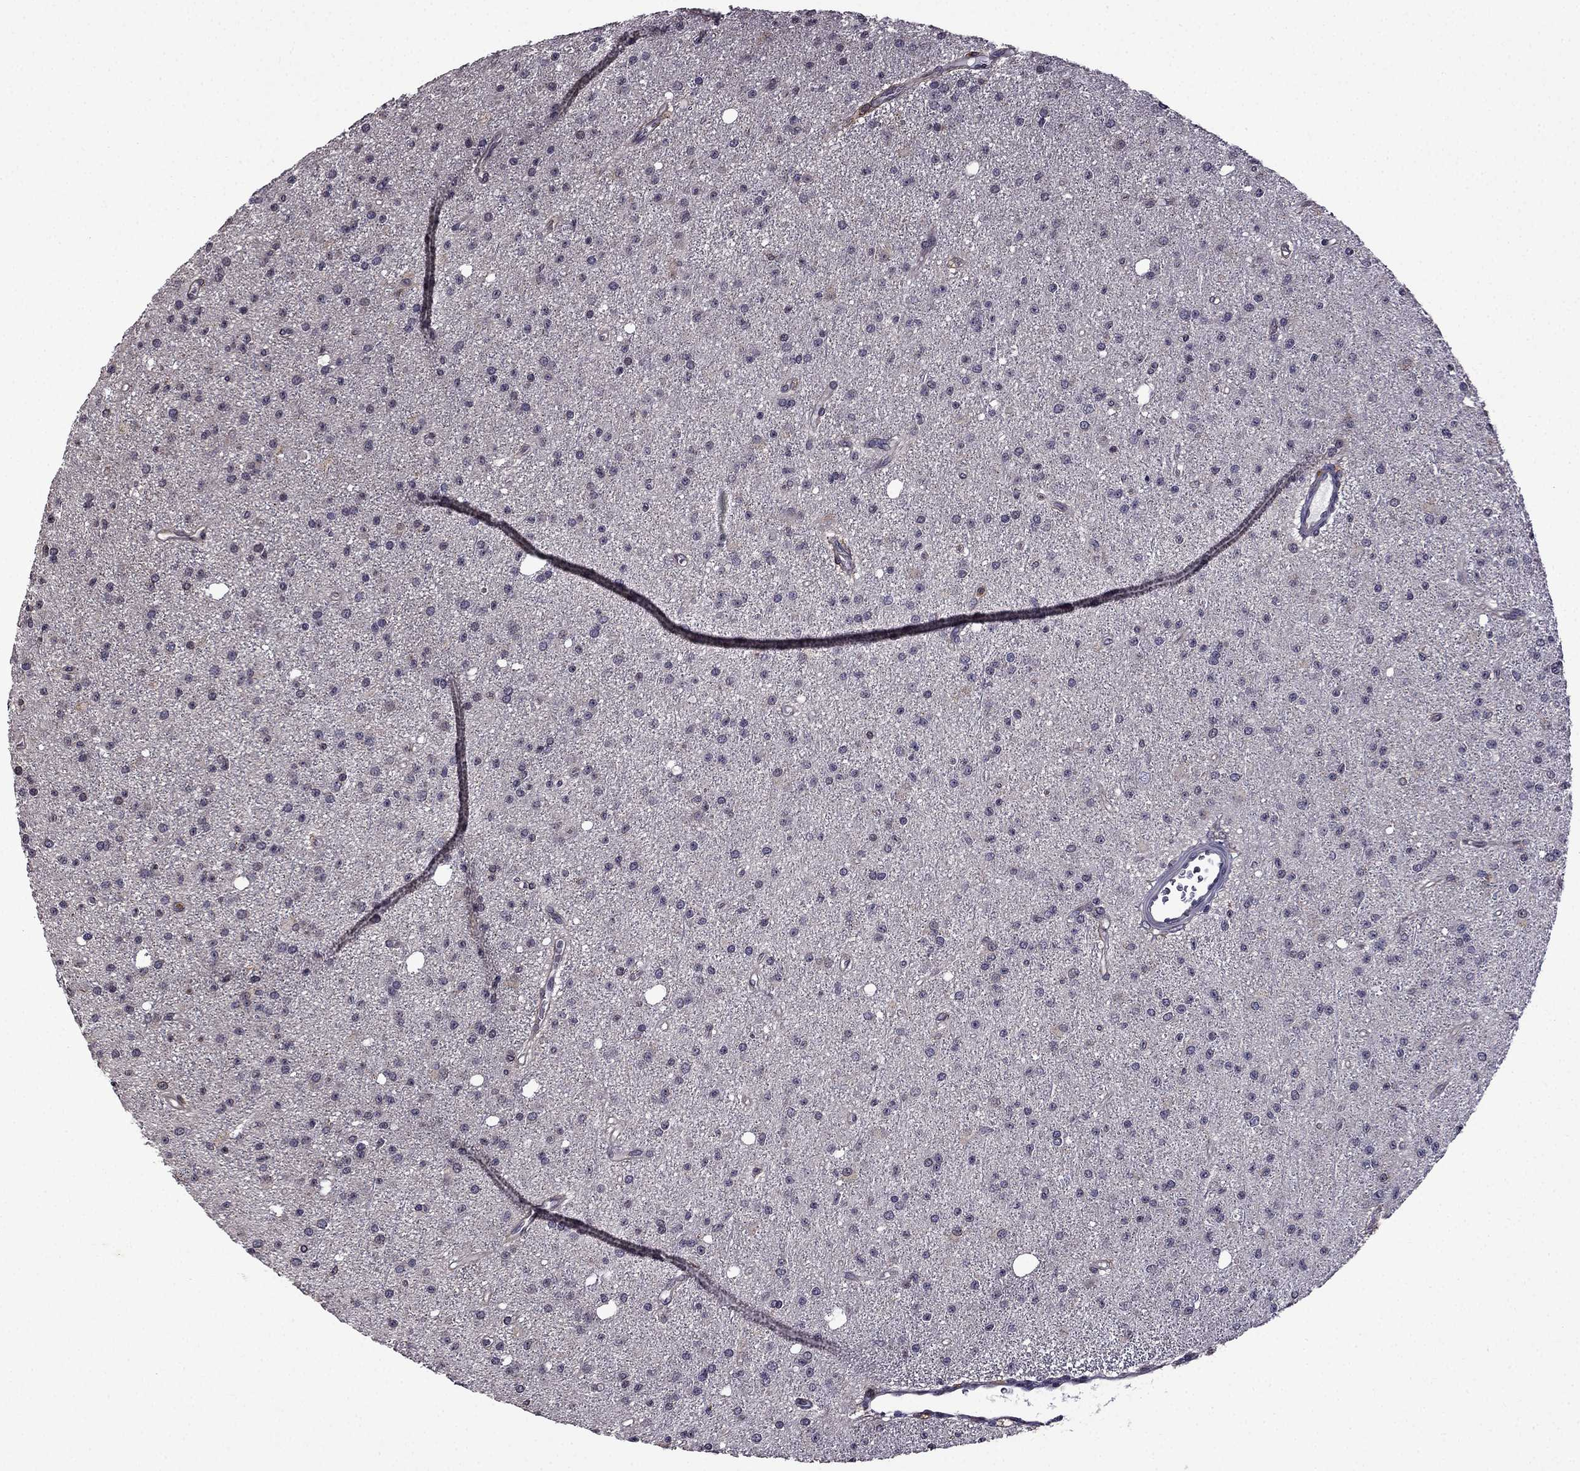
{"staining": {"intensity": "negative", "quantity": "none", "location": "none"}, "tissue": "glioma", "cell_type": "Tumor cells", "image_type": "cancer", "snomed": [{"axis": "morphology", "description": "Glioma, malignant, Low grade"}, {"axis": "topography", "description": "Brain"}], "caption": "A high-resolution photomicrograph shows IHC staining of malignant glioma (low-grade), which shows no significant expression in tumor cells.", "gene": "IKBIP", "patient": {"sex": "male", "age": 27}}